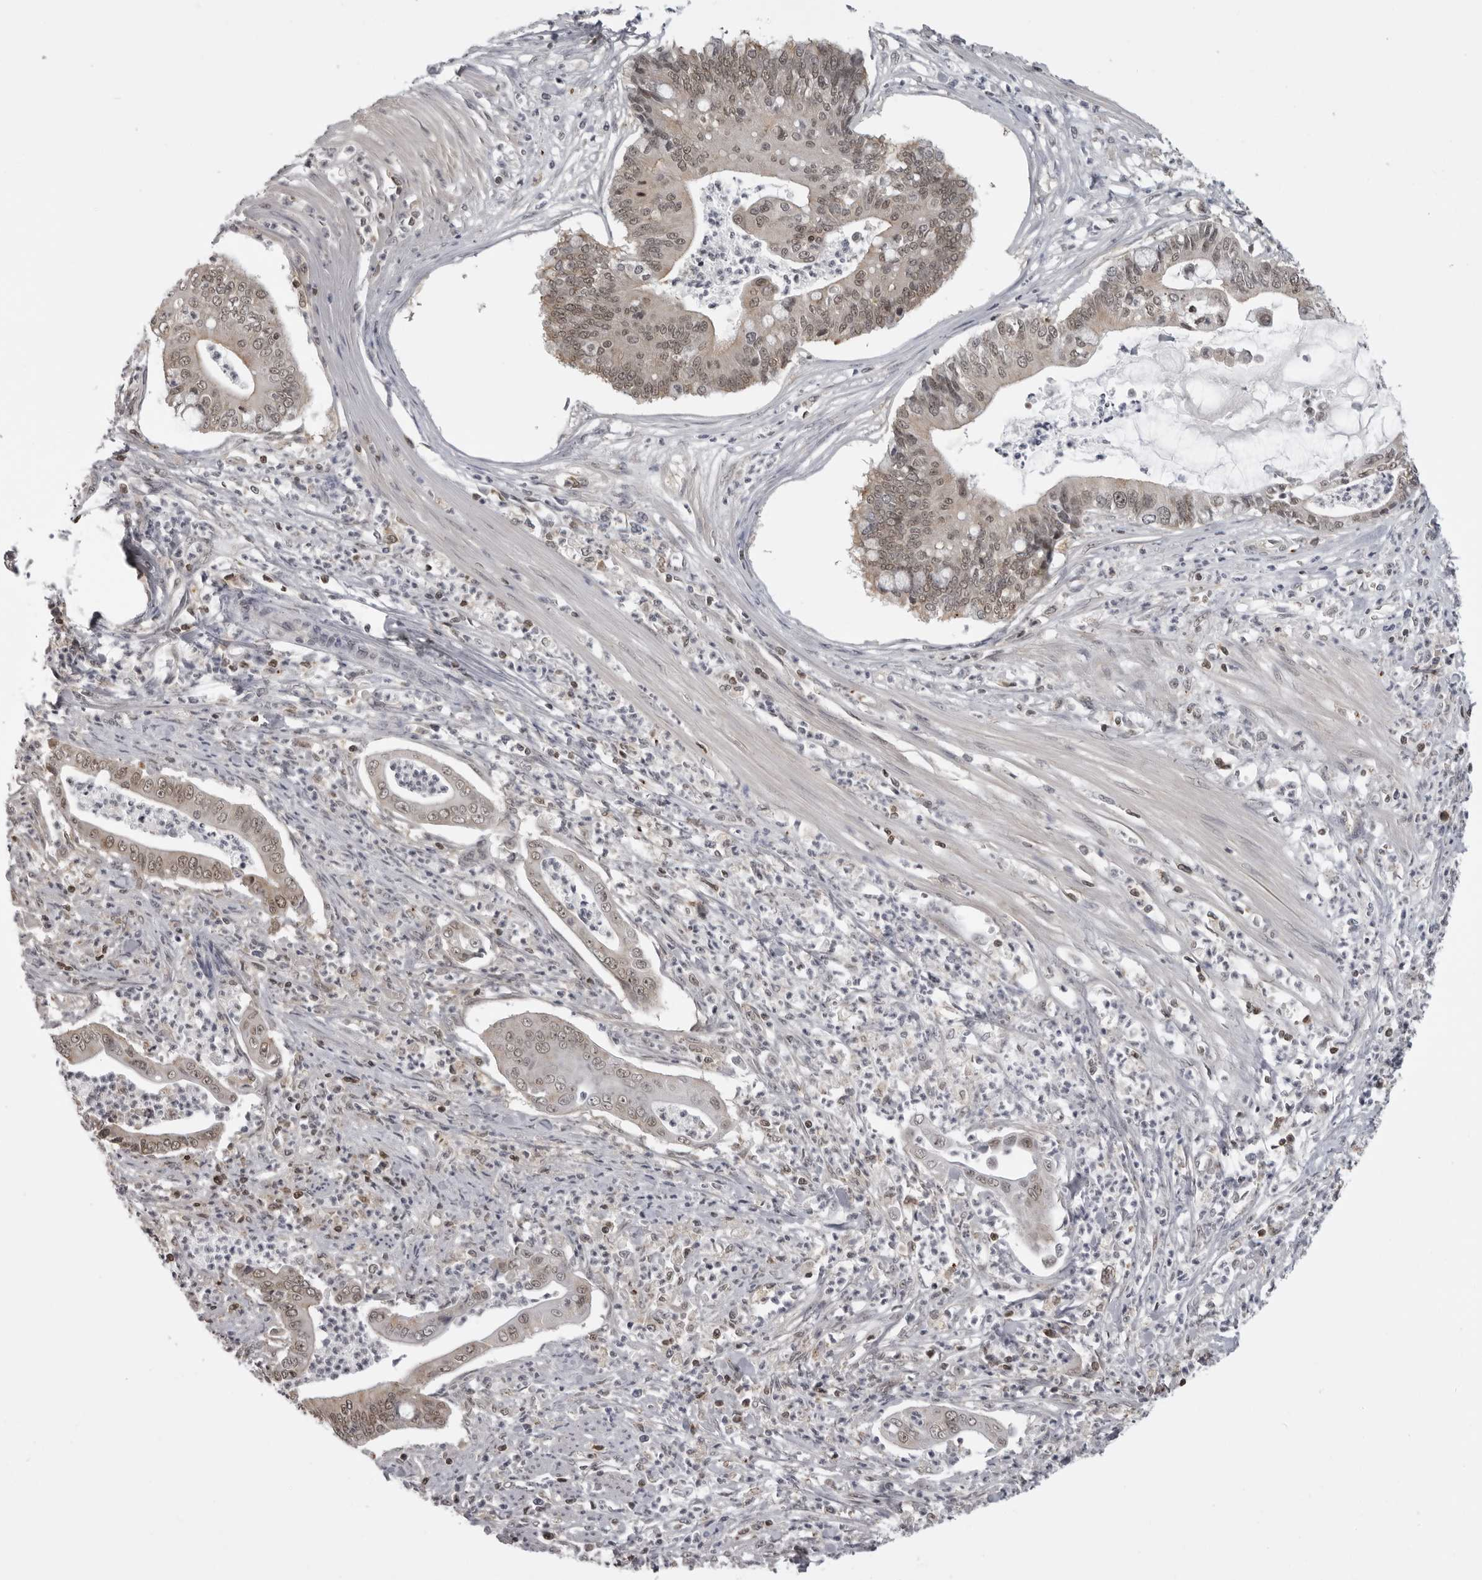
{"staining": {"intensity": "weak", "quantity": ">75%", "location": "cytoplasmic/membranous,nuclear"}, "tissue": "pancreatic cancer", "cell_type": "Tumor cells", "image_type": "cancer", "snomed": [{"axis": "morphology", "description": "Adenocarcinoma, NOS"}, {"axis": "topography", "description": "Pancreas"}], "caption": "IHC (DAB (3,3'-diaminobenzidine)) staining of pancreatic adenocarcinoma demonstrates weak cytoplasmic/membranous and nuclear protein staining in about >75% of tumor cells.", "gene": "PDCL3", "patient": {"sex": "male", "age": 69}}